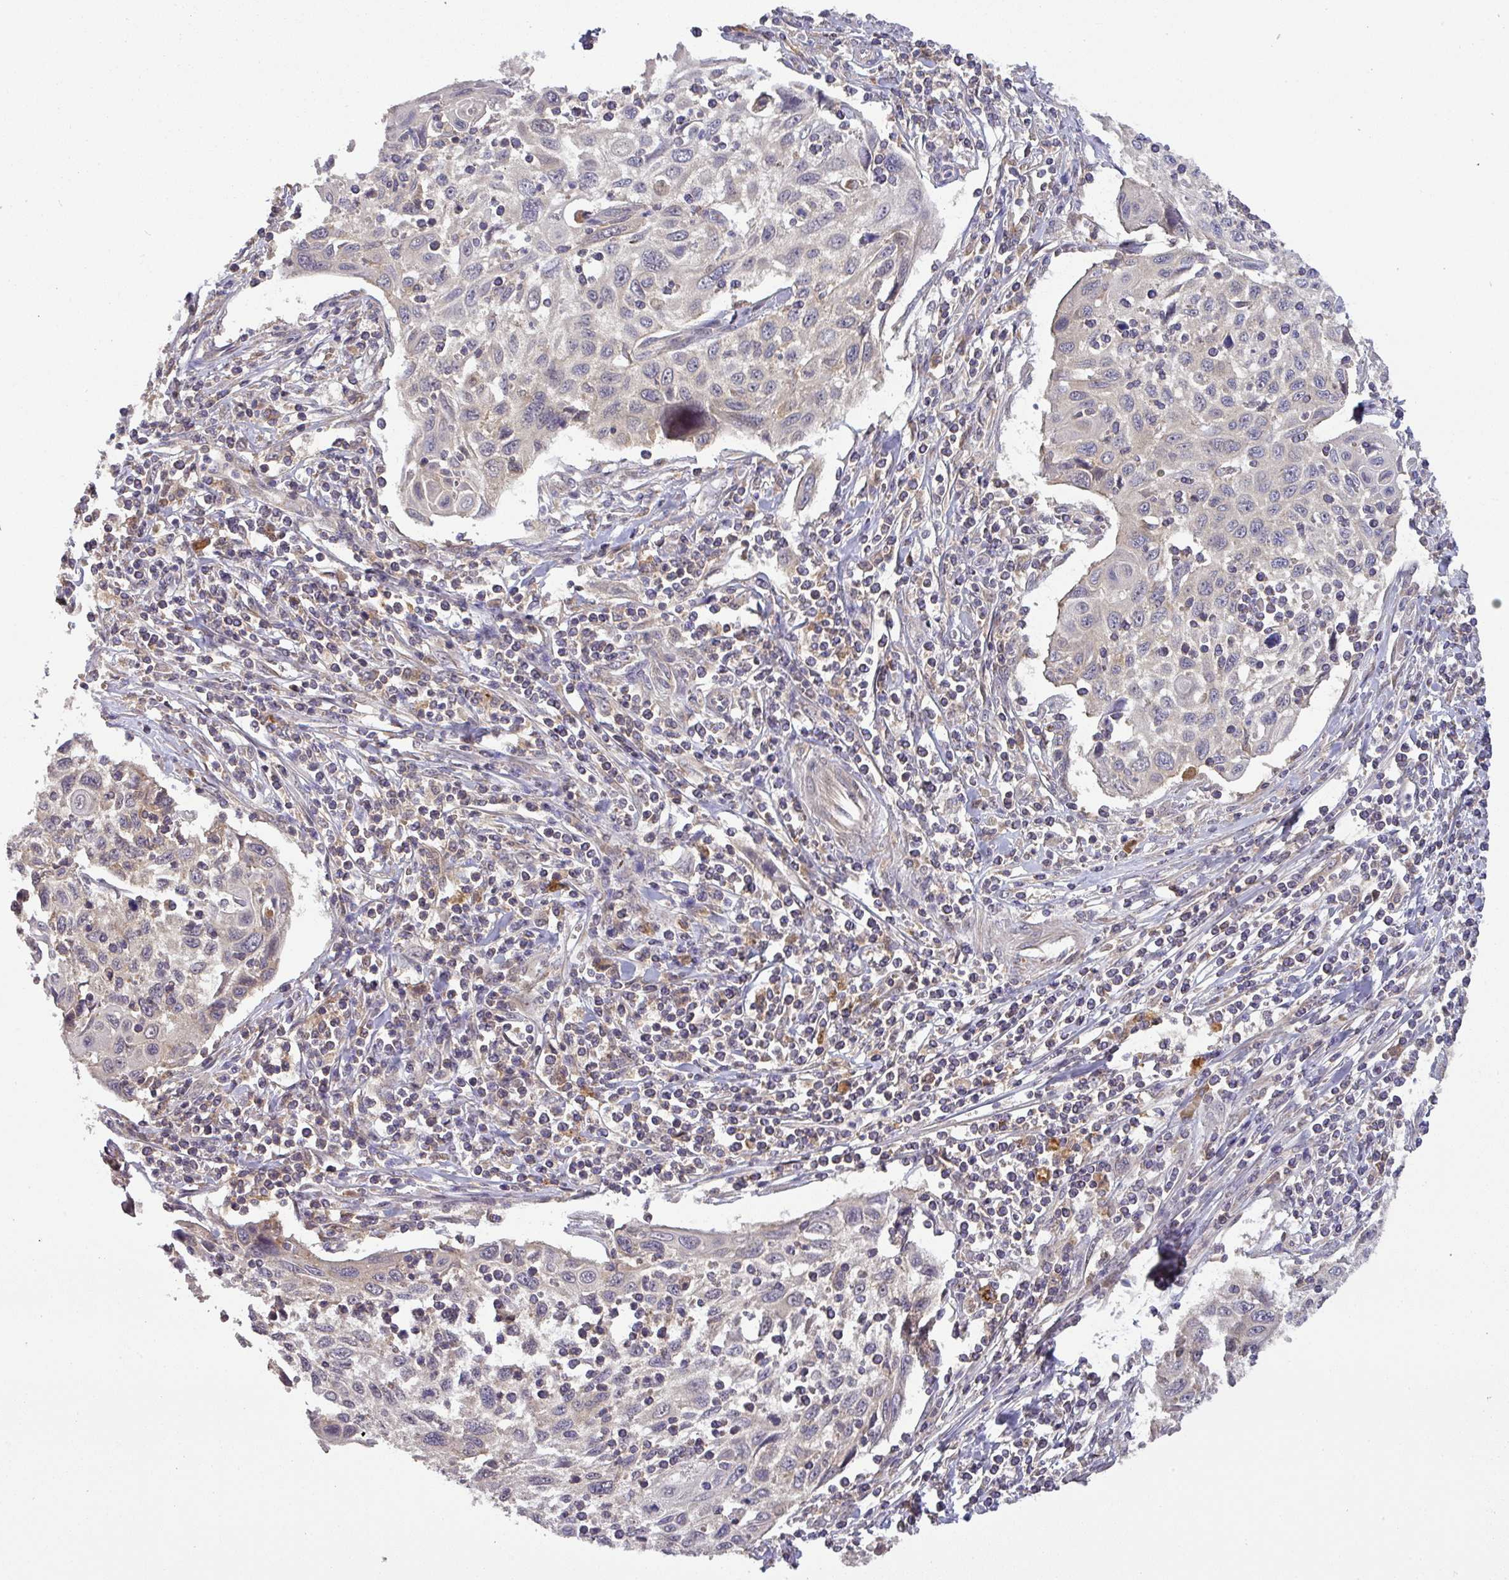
{"staining": {"intensity": "negative", "quantity": "none", "location": "none"}, "tissue": "cervical cancer", "cell_type": "Tumor cells", "image_type": "cancer", "snomed": [{"axis": "morphology", "description": "Squamous cell carcinoma, NOS"}, {"axis": "topography", "description": "Cervix"}], "caption": "Immunohistochemical staining of human cervical squamous cell carcinoma reveals no significant staining in tumor cells.", "gene": "CCDC121", "patient": {"sex": "female", "age": 70}}